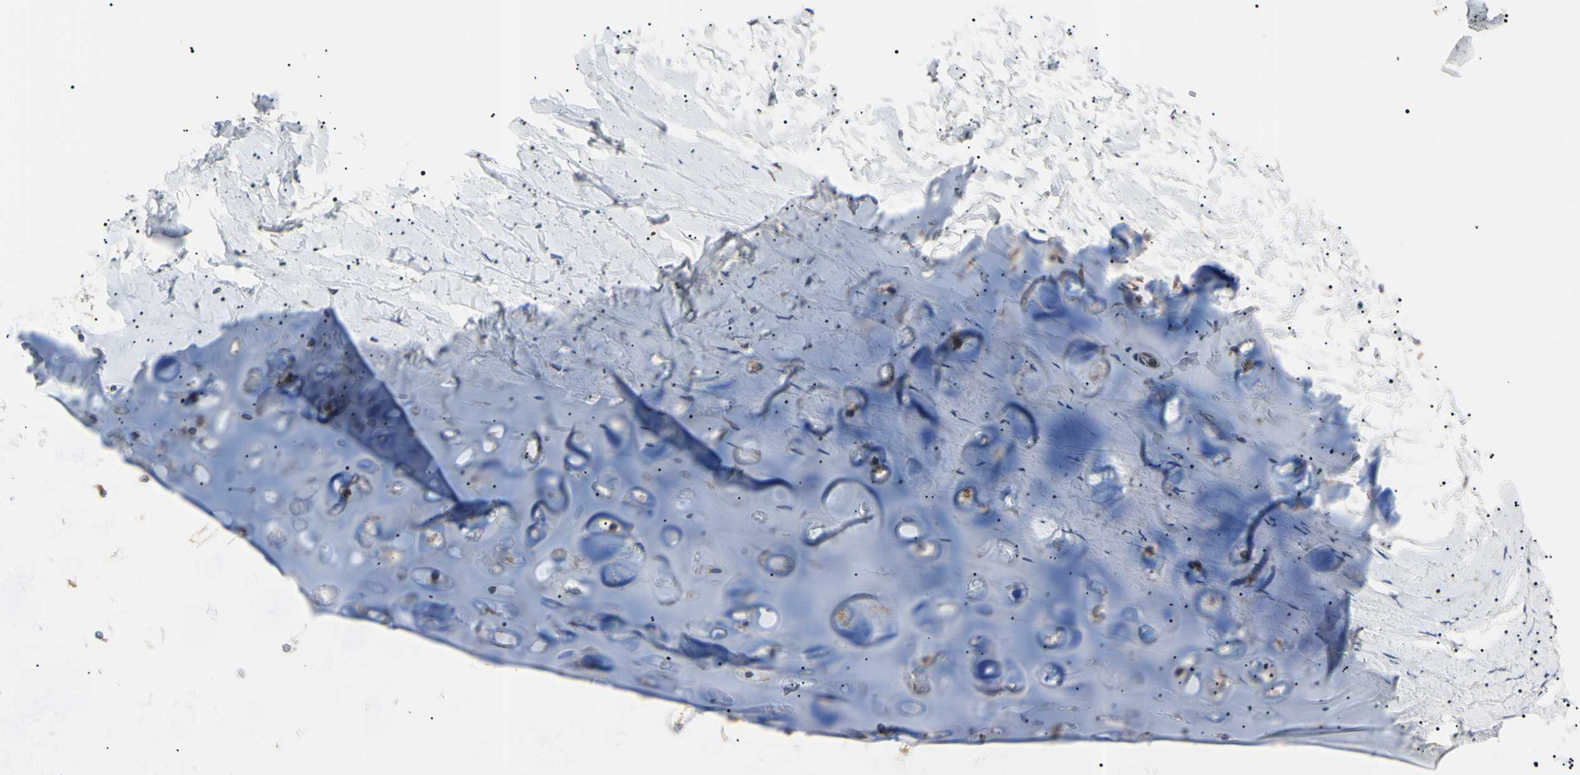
{"staining": {"intensity": "negative", "quantity": "none", "location": "none"}, "tissue": "adipose tissue", "cell_type": "Adipocytes", "image_type": "normal", "snomed": [{"axis": "morphology", "description": "Normal tissue, NOS"}, {"axis": "topography", "description": "Bronchus"}], "caption": "Immunohistochemistry (IHC) photomicrograph of normal adipose tissue: human adipose tissue stained with DAB exhibits no significant protein positivity in adipocytes. (Immunohistochemistry, brightfield microscopy, high magnification).", "gene": "VAPA", "patient": {"sex": "female", "age": 73}}